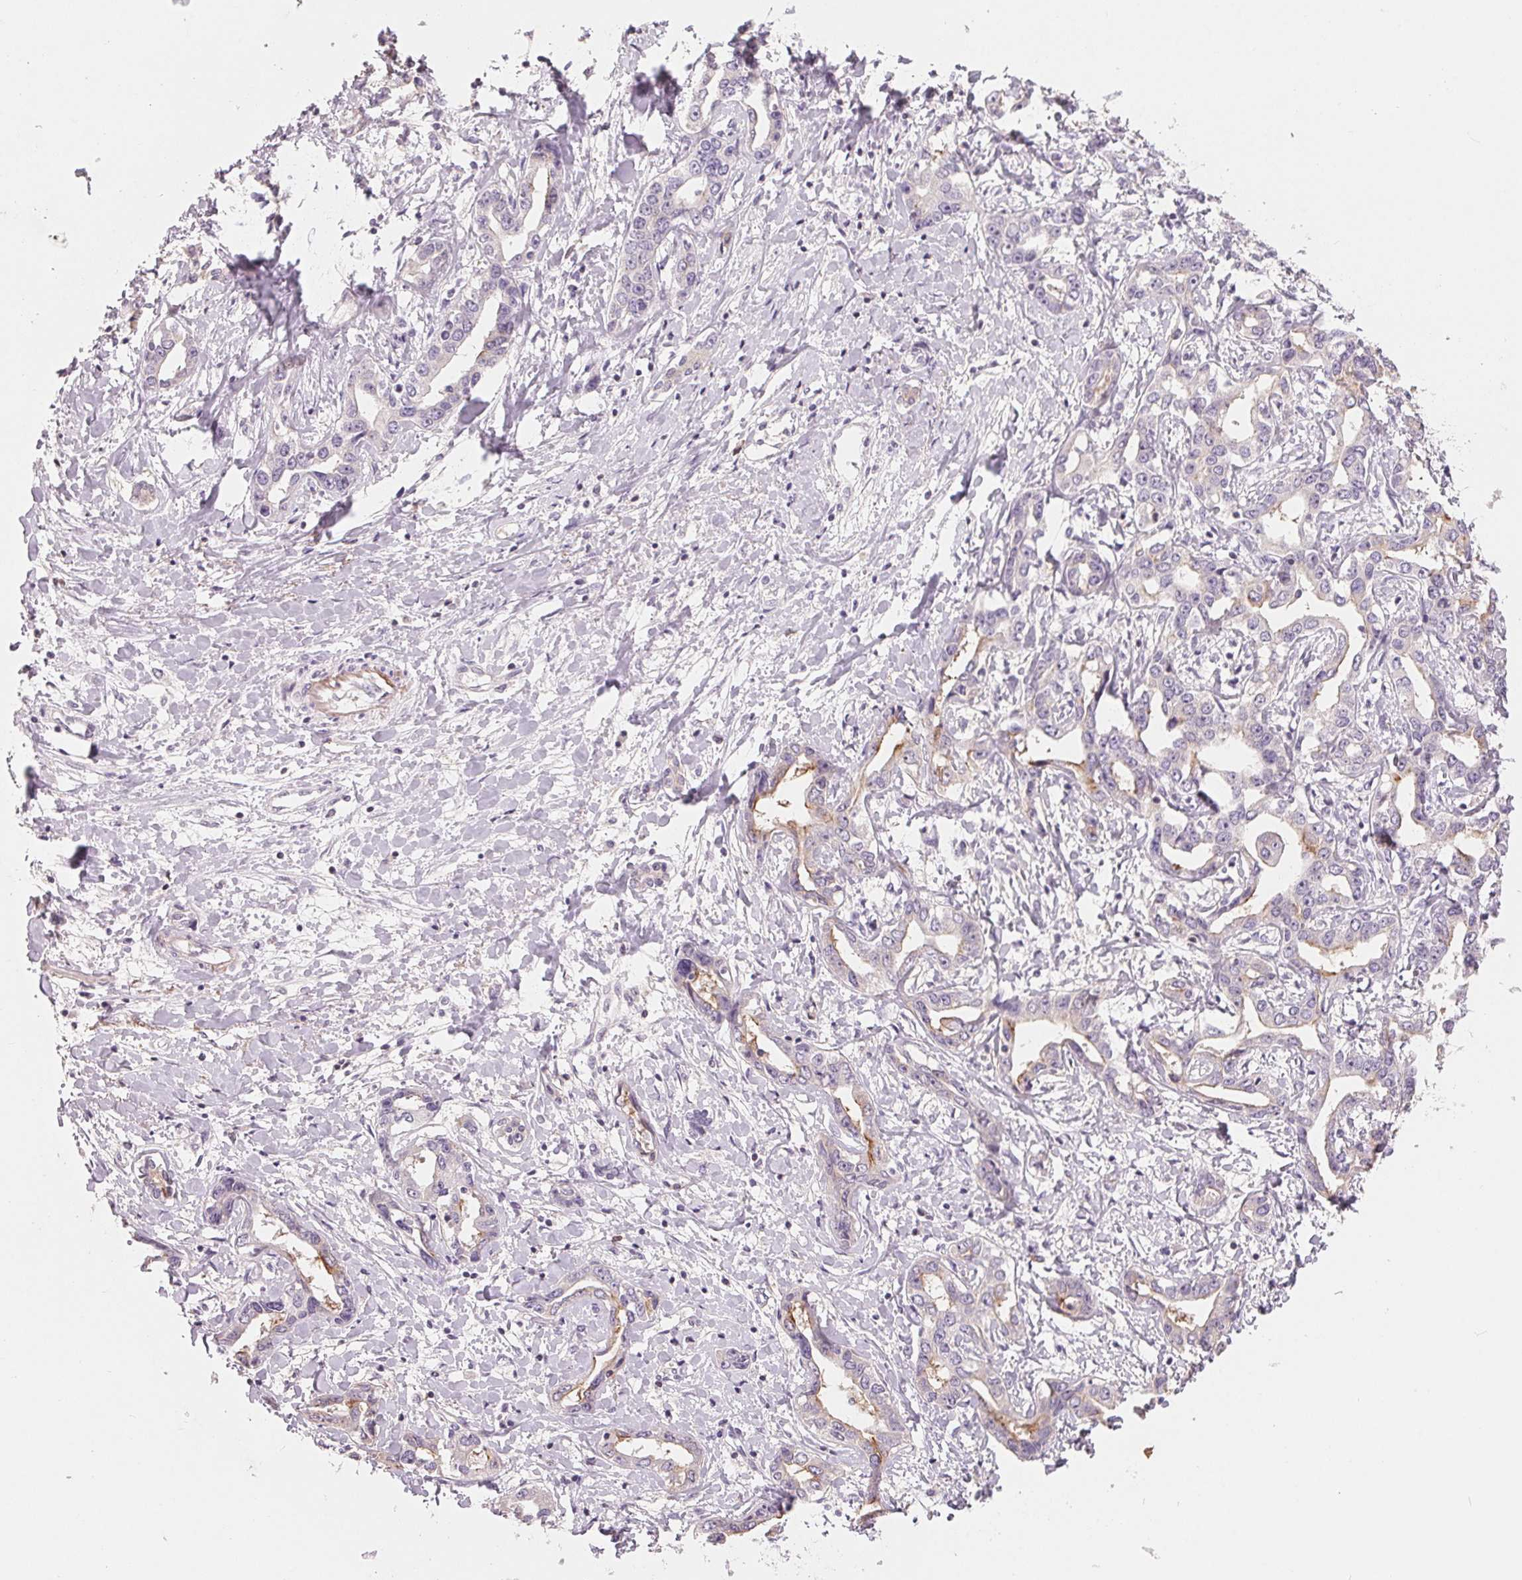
{"staining": {"intensity": "negative", "quantity": "none", "location": "none"}, "tissue": "liver cancer", "cell_type": "Tumor cells", "image_type": "cancer", "snomed": [{"axis": "morphology", "description": "Cholangiocarcinoma"}, {"axis": "topography", "description": "Liver"}], "caption": "A micrograph of liver cancer (cholangiocarcinoma) stained for a protein displays no brown staining in tumor cells. (DAB immunohistochemistry visualized using brightfield microscopy, high magnification).", "gene": "VTCN1", "patient": {"sex": "male", "age": 59}}